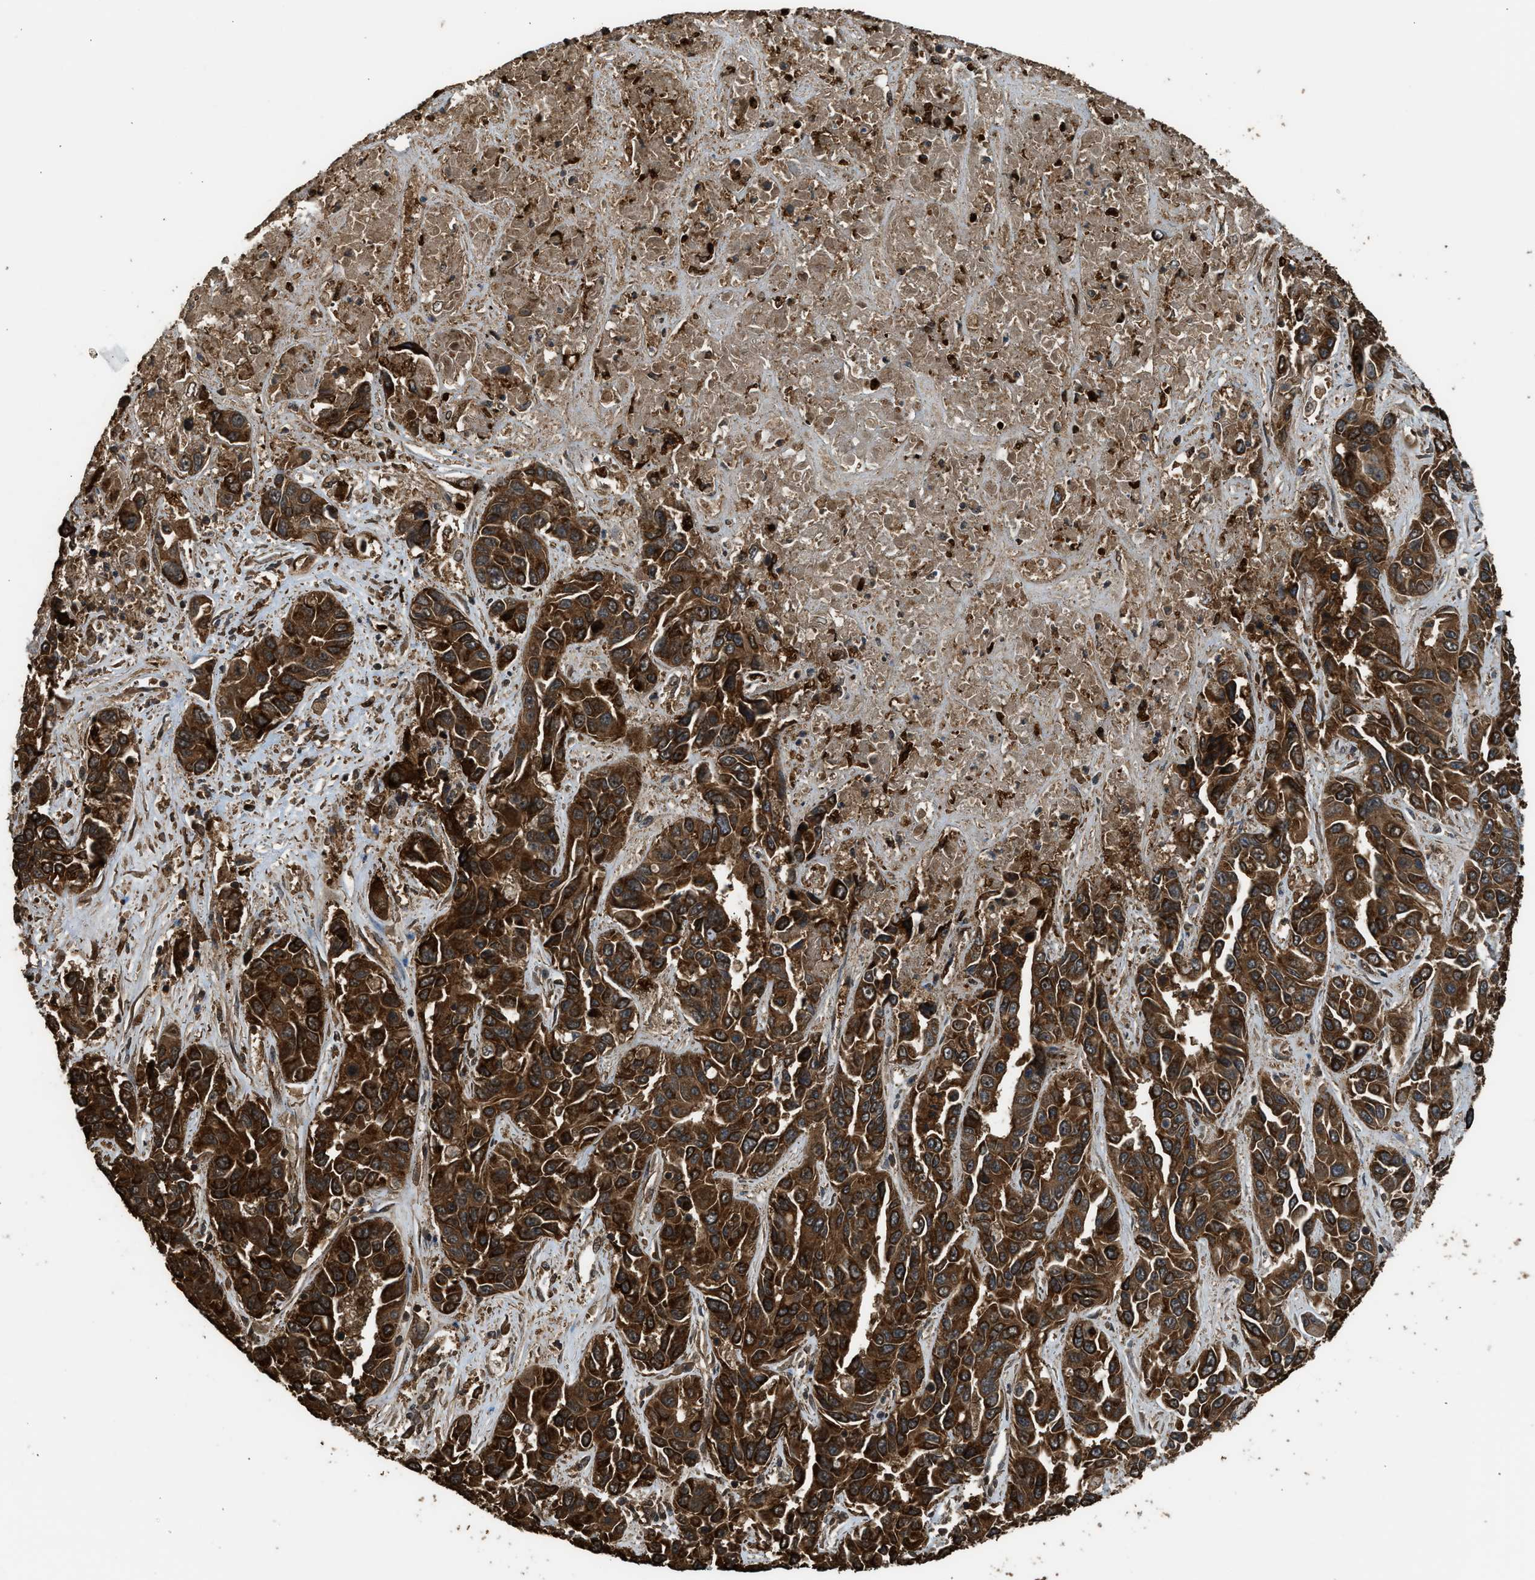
{"staining": {"intensity": "strong", "quantity": ">75%", "location": "cytoplasmic/membranous"}, "tissue": "liver cancer", "cell_type": "Tumor cells", "image_type": "cancer", "snomed": [{"axis": "morphology", "description": "Cholangiocarcinoma"}, {"axis": "topography", "description": "Liver"}], "caption": "Immunohistochemistry of human liver cancer (cholangiocarcinoma) exhibits high levels of strong cytoplasmic/membranous positivity in approximately >75% of tumor cells.", "gene": "MYBL2", "patient": {"sex": "female", "age": 52}}